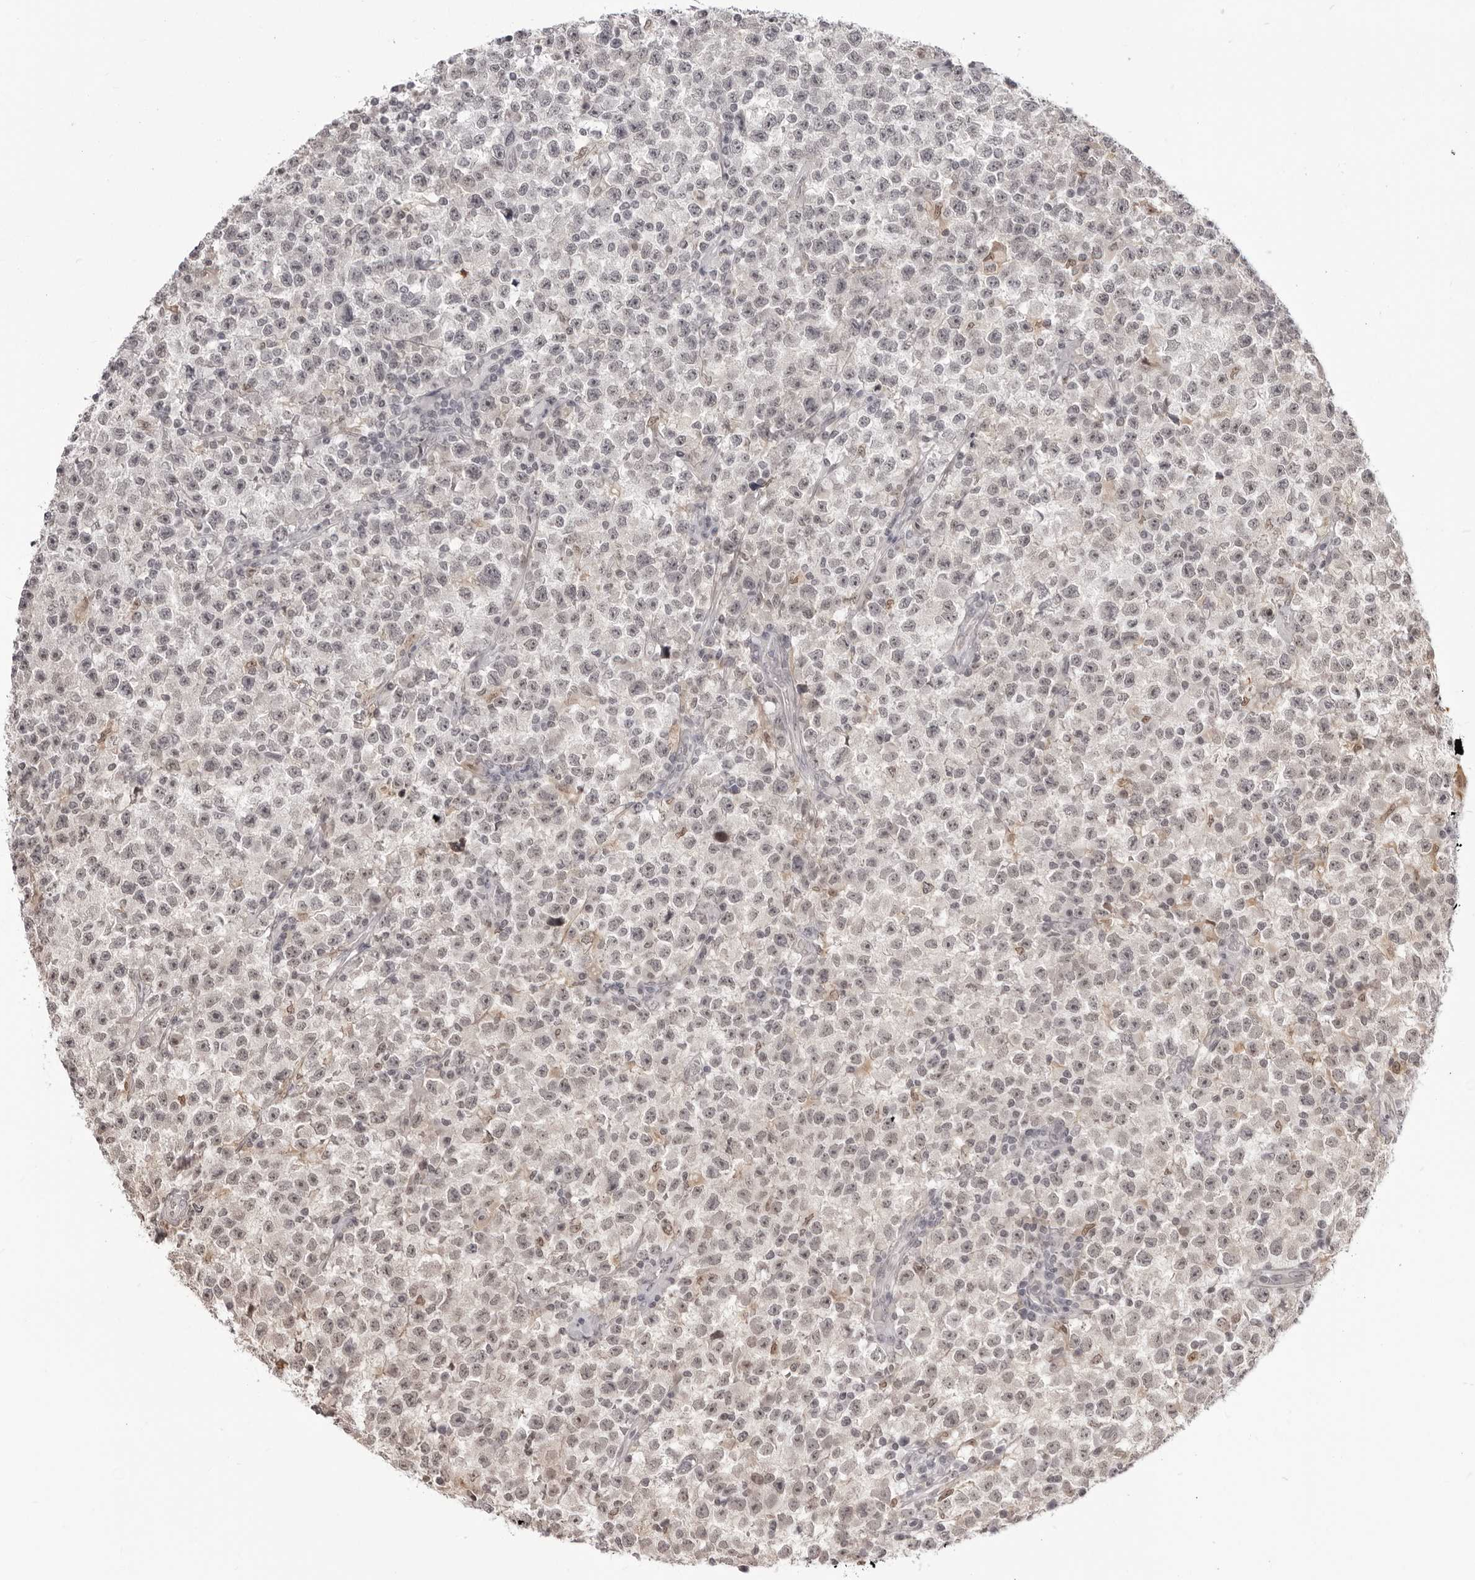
{"staining": {"intensity": "weak", "quantity": "25%-75%", "location": "nuclear"}, "tissue": "testis cancer", "cell_type": "Tumor cells", "image_type": "cancer", "snomed": [{"axis": "morphology", "description": "Seminoma, NOS"}, {"axis": "topography", "description": "Testis"}], "caption": "Protein expression analysis of testis cancer reveals weak nuclear positivity in about 25%-75% of tumor cells.", "gene": "SRGAP2", "patient": {"sex": "male", "age": 22}}